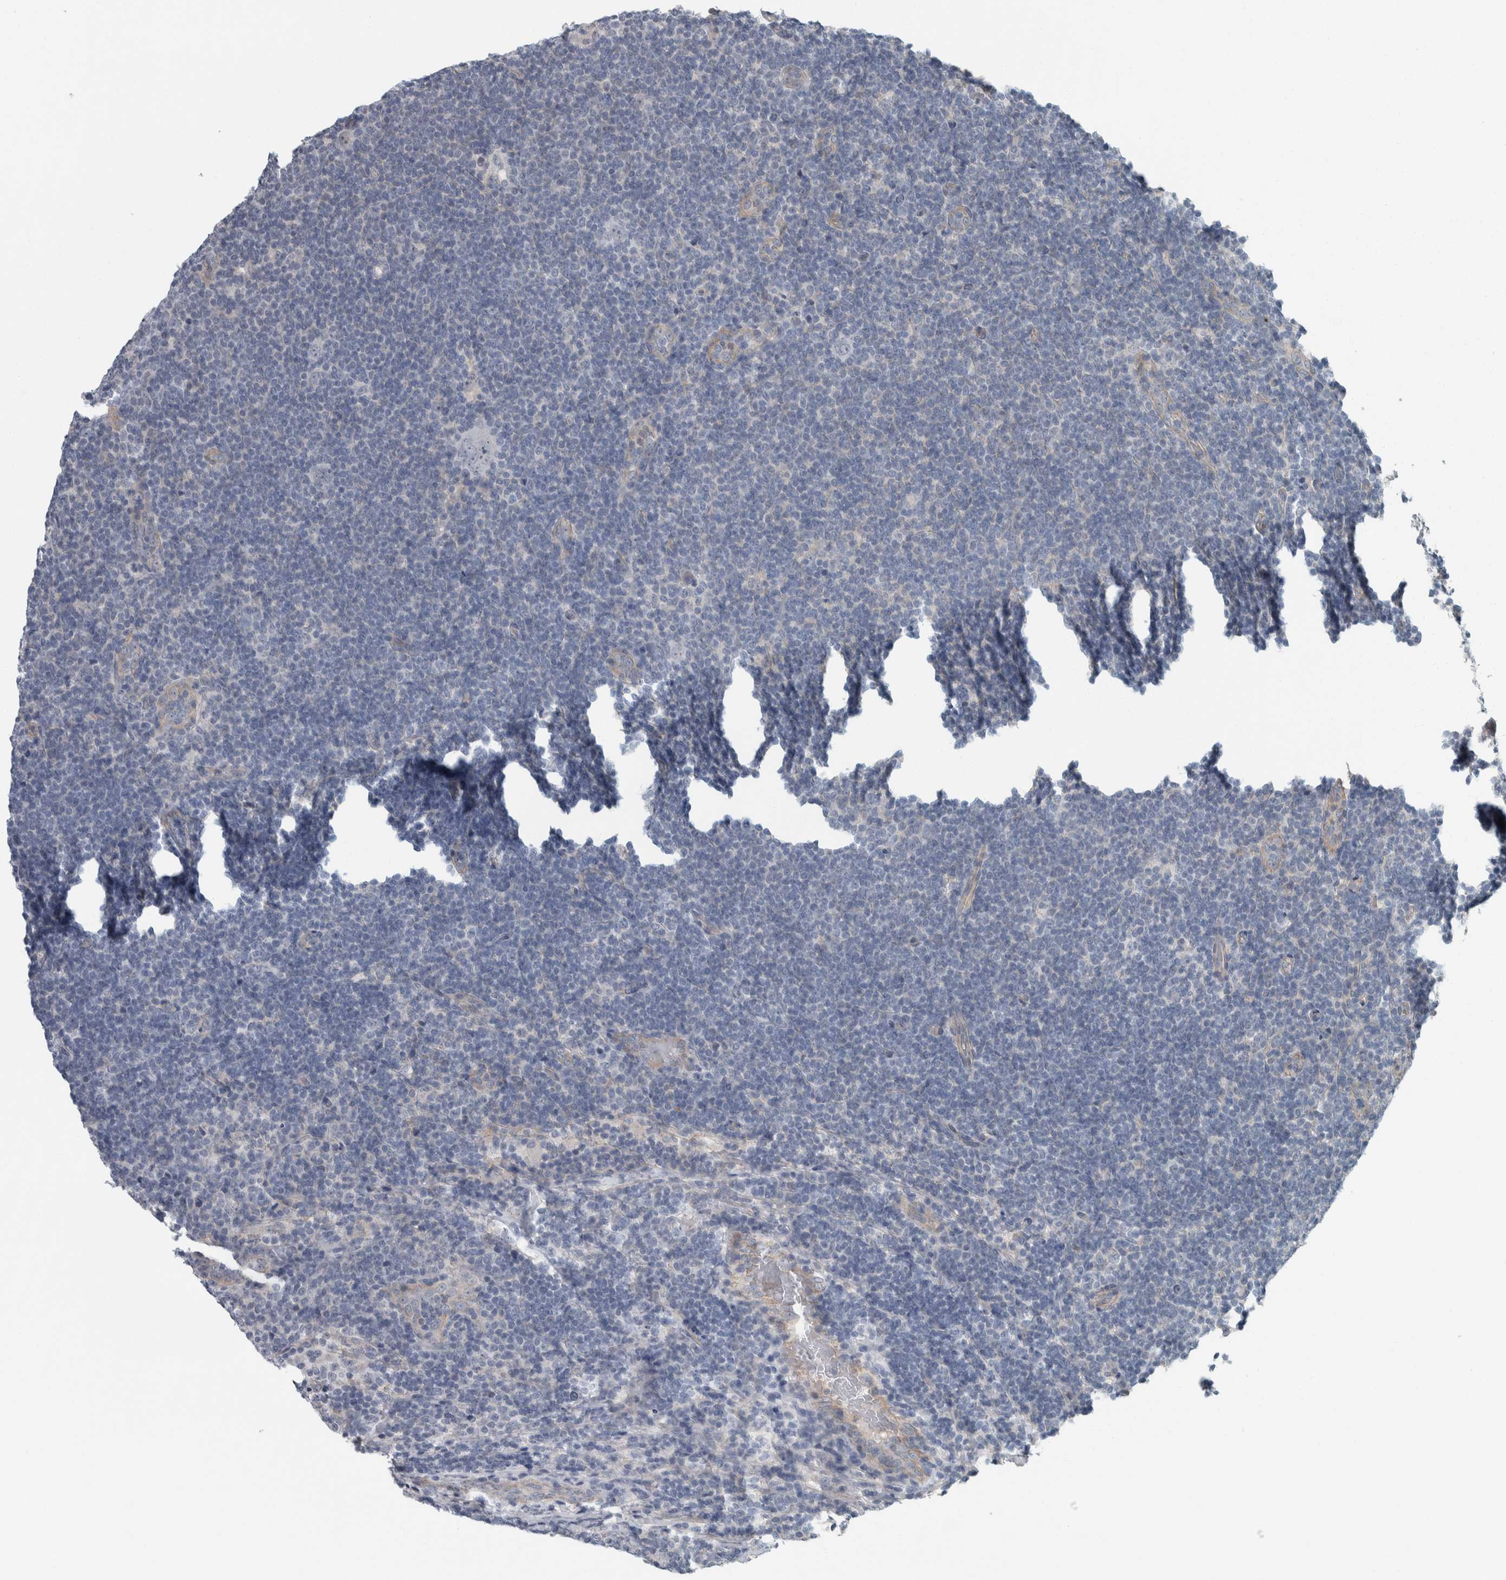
{"staining": {"intensity": "negative", "quantity": "none", "location": "none"}, "tissue": "lymphoma", "cell_type": "Tumor cells", "image_type": "cancer", "snomed": [{"axis": "morphology", "description": "Hodgkin's disease, NOS"}, {"axis": "topography", "description": "Lymph node"}], "caption": "The photomicrograph reveals no significant staining in tumor cells of Hodgkin's disease.", "gene": "KCNJ3", "patient": {"sex": "female", "age": 57}}